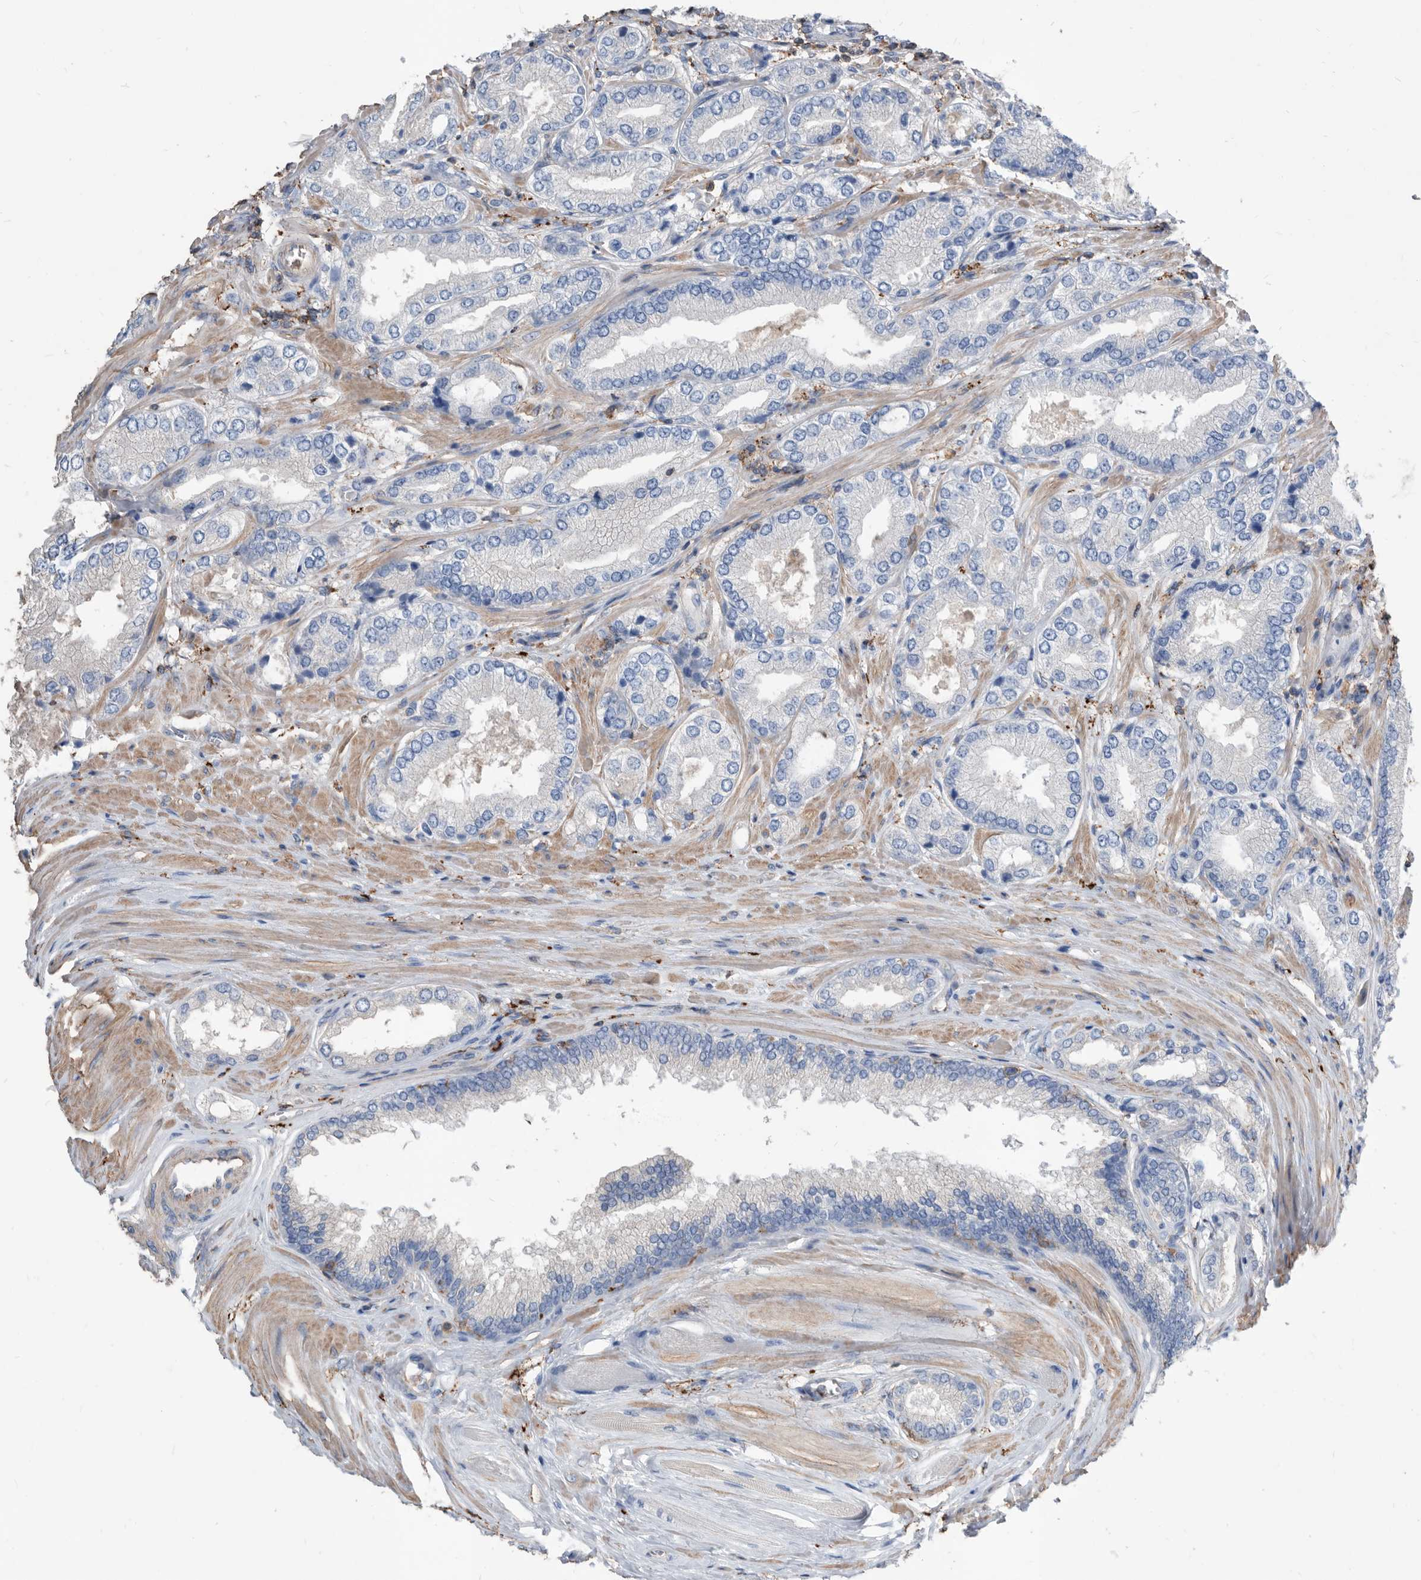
{"staining": {"intensity": "negative", "quantity": "none", "location": "none"}, "tissue": "prostate cancer", "cell_type": "Tumor cells", "image_type": "cancer", "snomed": [{"axis": "morphology", "description": "Adenocarcinoma, Low grade"}, {"axis": "topography", "description": "Prostate"}], "caption": "Immunohistochemistry of prostate adenocarcinoma (low-grade) demonstrates no expression in tumor cells. (DAB immunohistochemistry, high magnification).", "gene": "MS4A4A", "patient": {"sex": "male", "age": 62}}